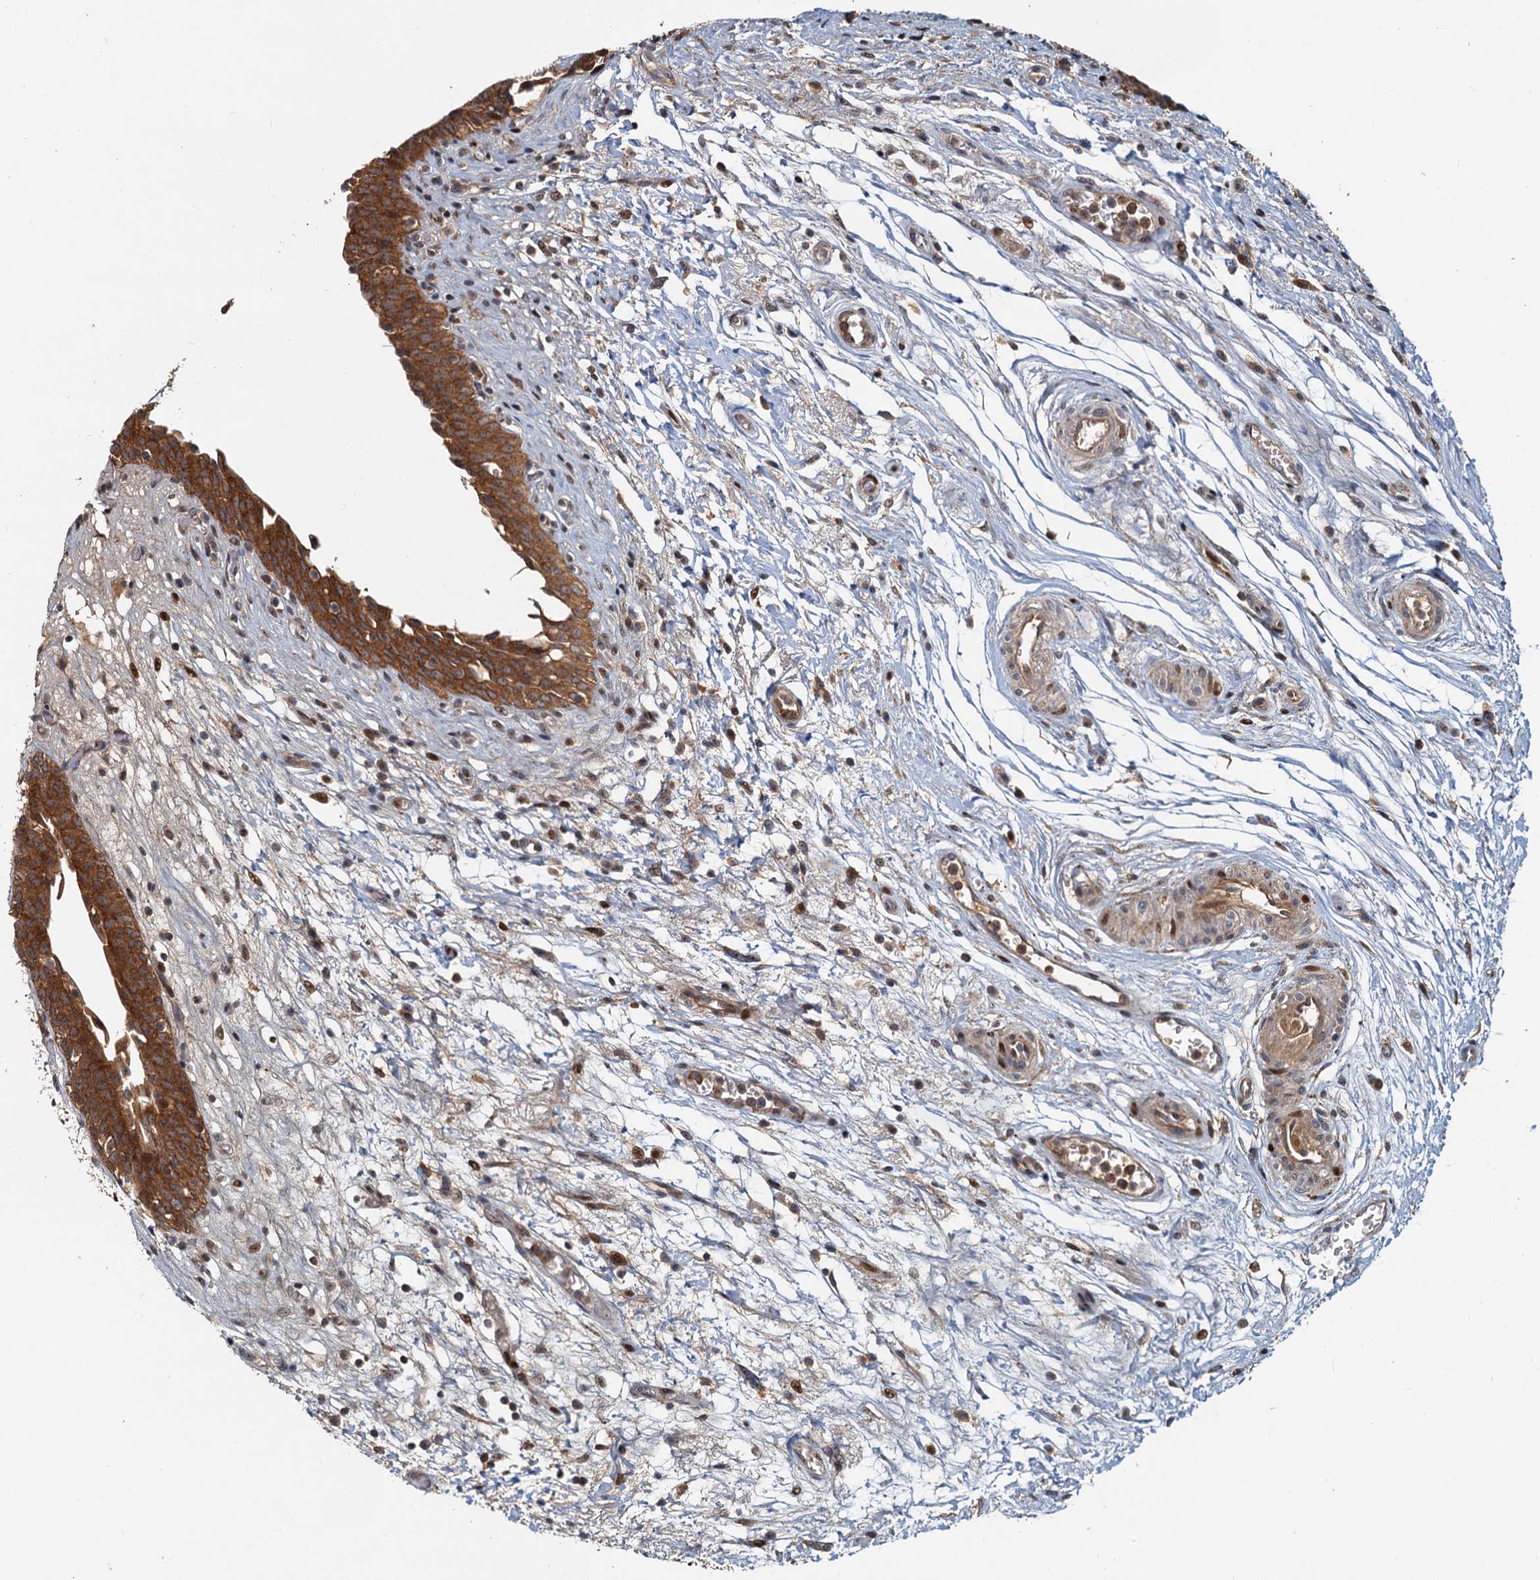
{"staining": {"intensity": "strong", "quantity": ">75%", "location": "cytoplasmic/membranous"}, "tissue": "urinary bladder", "cell_type": "Urothelial cells", "image_type": "normal", "snomed": [{"axis": "morphology", "description": "Normal tissue, NOS"}, {"axis": "topography", "description": "Urinary bladder"}], "caption": "Human urinary bladder stained for a protein (brown) displays strong cytoplasmic/membranous positive expression in about >75% of urothelial cells.", "gene": "TOLLIP", "patient": {"sex": "male", "age": 83}}